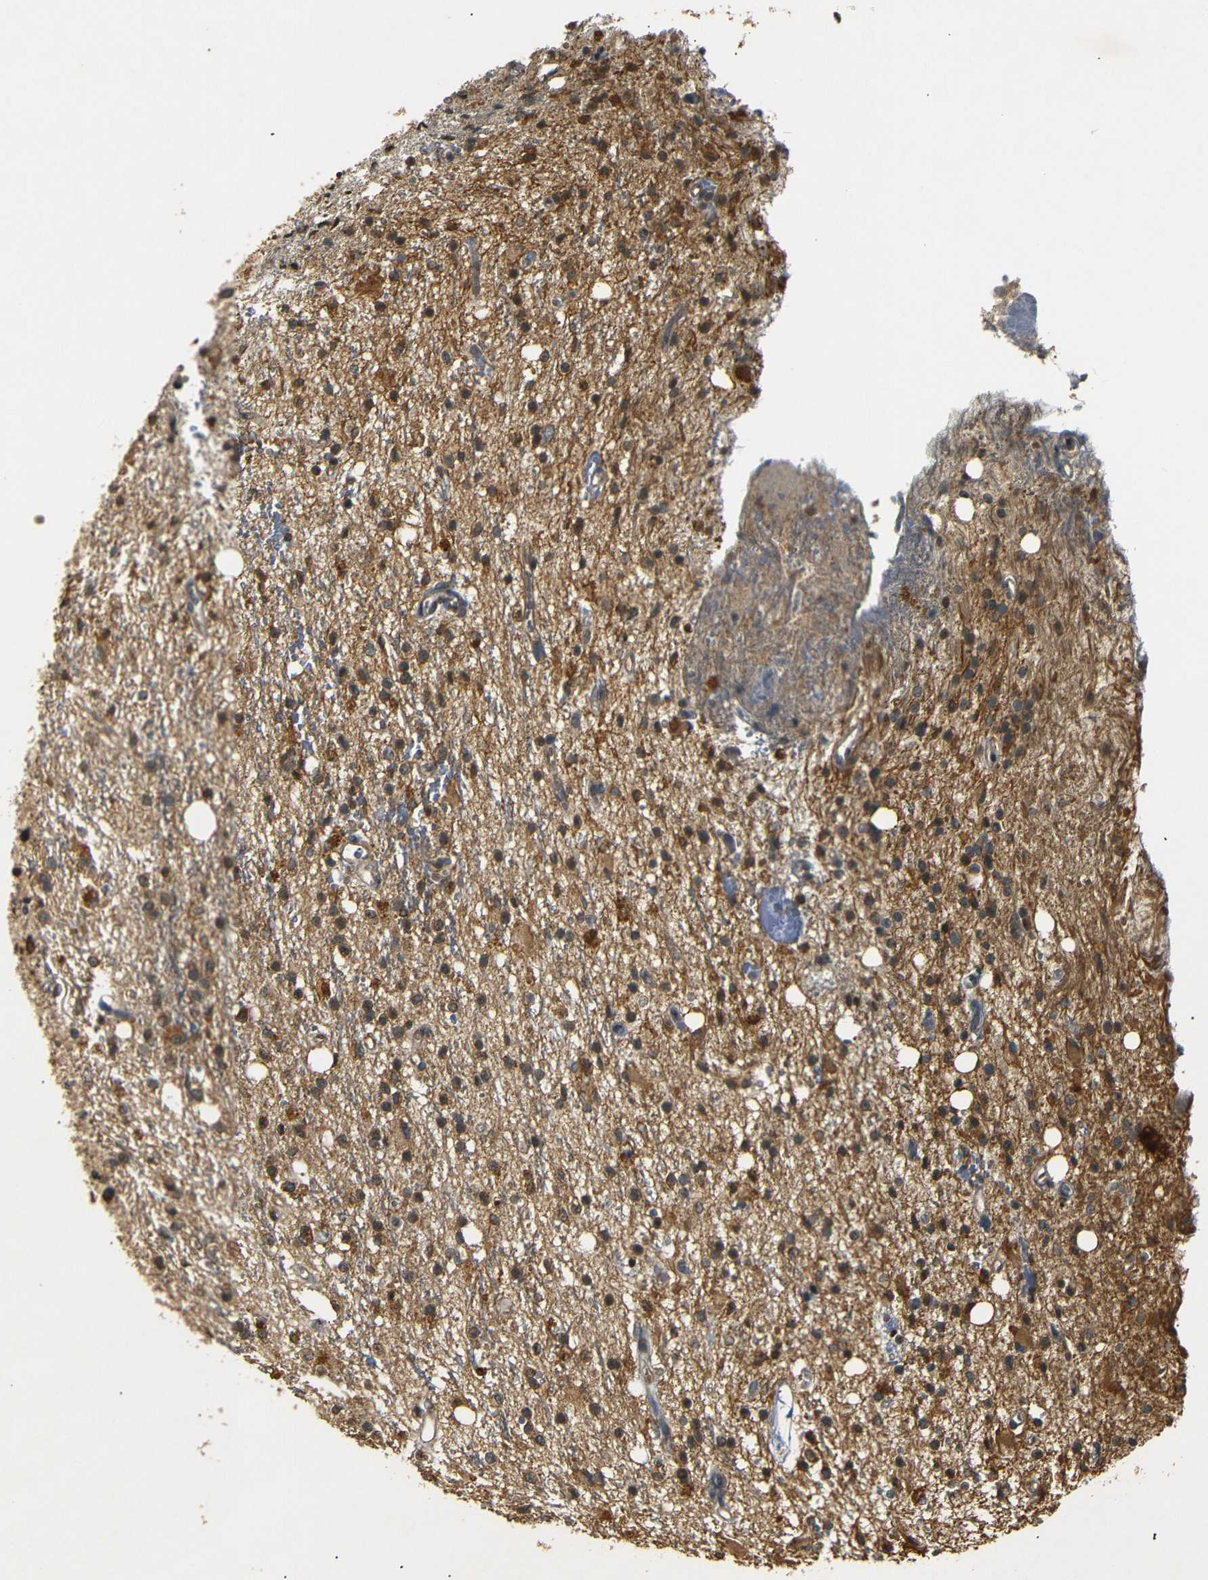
{"staining": {"intensity": "moderate", "quantity": ">75%", "location": "cytoplasmic/membranous"}, "tissue": "glioma", "cell_type": "Tumor cells", "image_type": "cancer", "snomed": [{"axis": "morphology", "description": "Glioma, malignant, High grade"}, {"axis": "topography", "description": "Brain"}], "caption": "This is a micrograph of immunohistochemistry staining of glioma, which shows moderate expression in the cytoplasmic/membranous of tumor cells.", "gene": "TANK", "patient": {"sex": "male", "age": 47}}